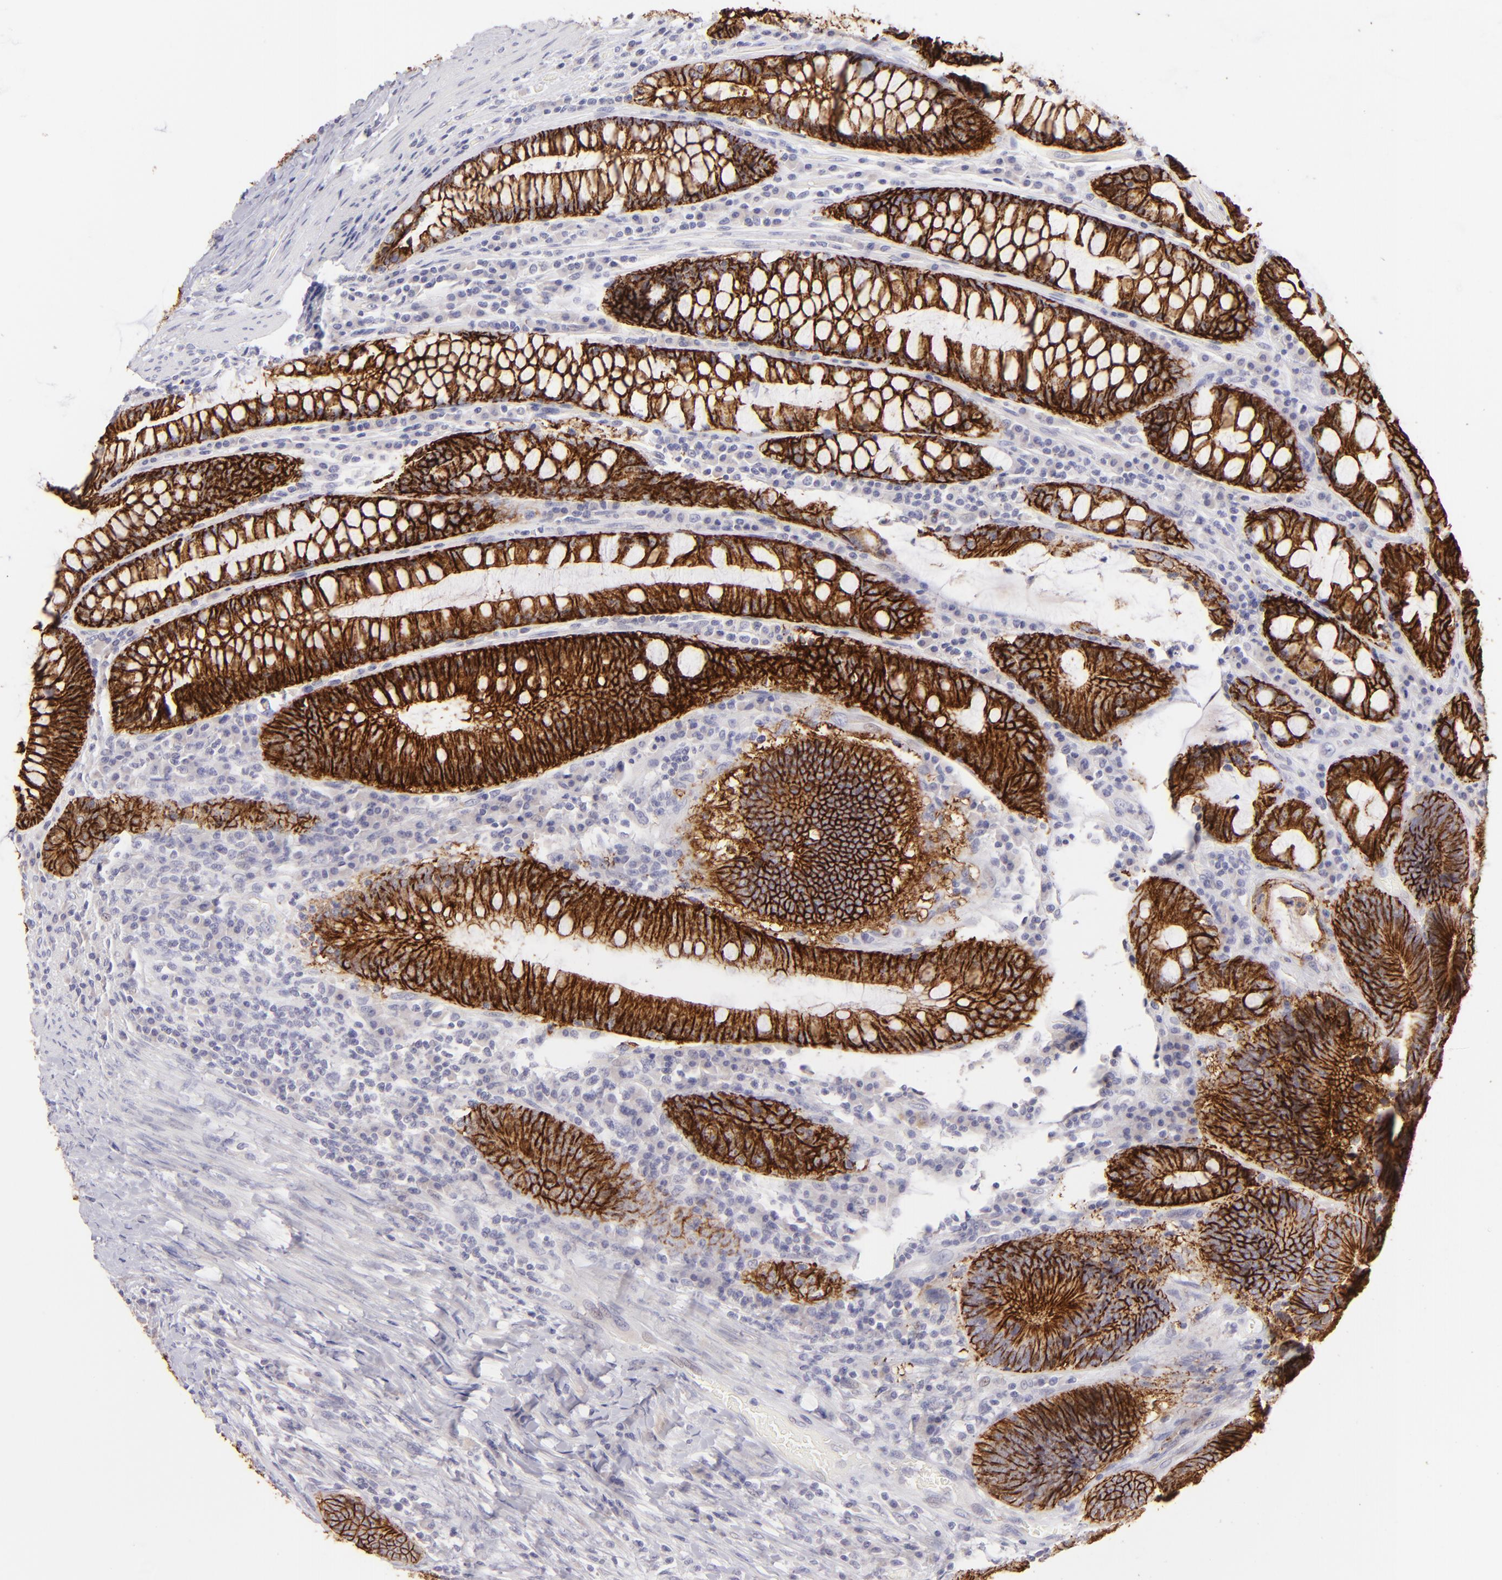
{"staining": {"intensity": "strong", "quantity": ">75%", "location": "cytoplasmic/membranous"}, "tissue": "colorectal cancer", "cell_type": "Tumor cells", "image_type": "cancer", "snomed": [{"axis": "morphology", "description": "Normal tissue, NOS"}, {"axis": "morphology", "description": "Adenocarcinoma, NOS"}, {"axis": "topography", "description": "Colon"}], "caption": "This photomicrograph displays colorectal cancer (adenocarcinoma) stained with immunohistochemistry to label a protein in brown. The cytoplasmic/membranous of tumor cells show strong positivity for the protein. Nuclei are counter-stained blue.", "gene": "CLDN4", "patient": {"sex": "female", "age": 78}}